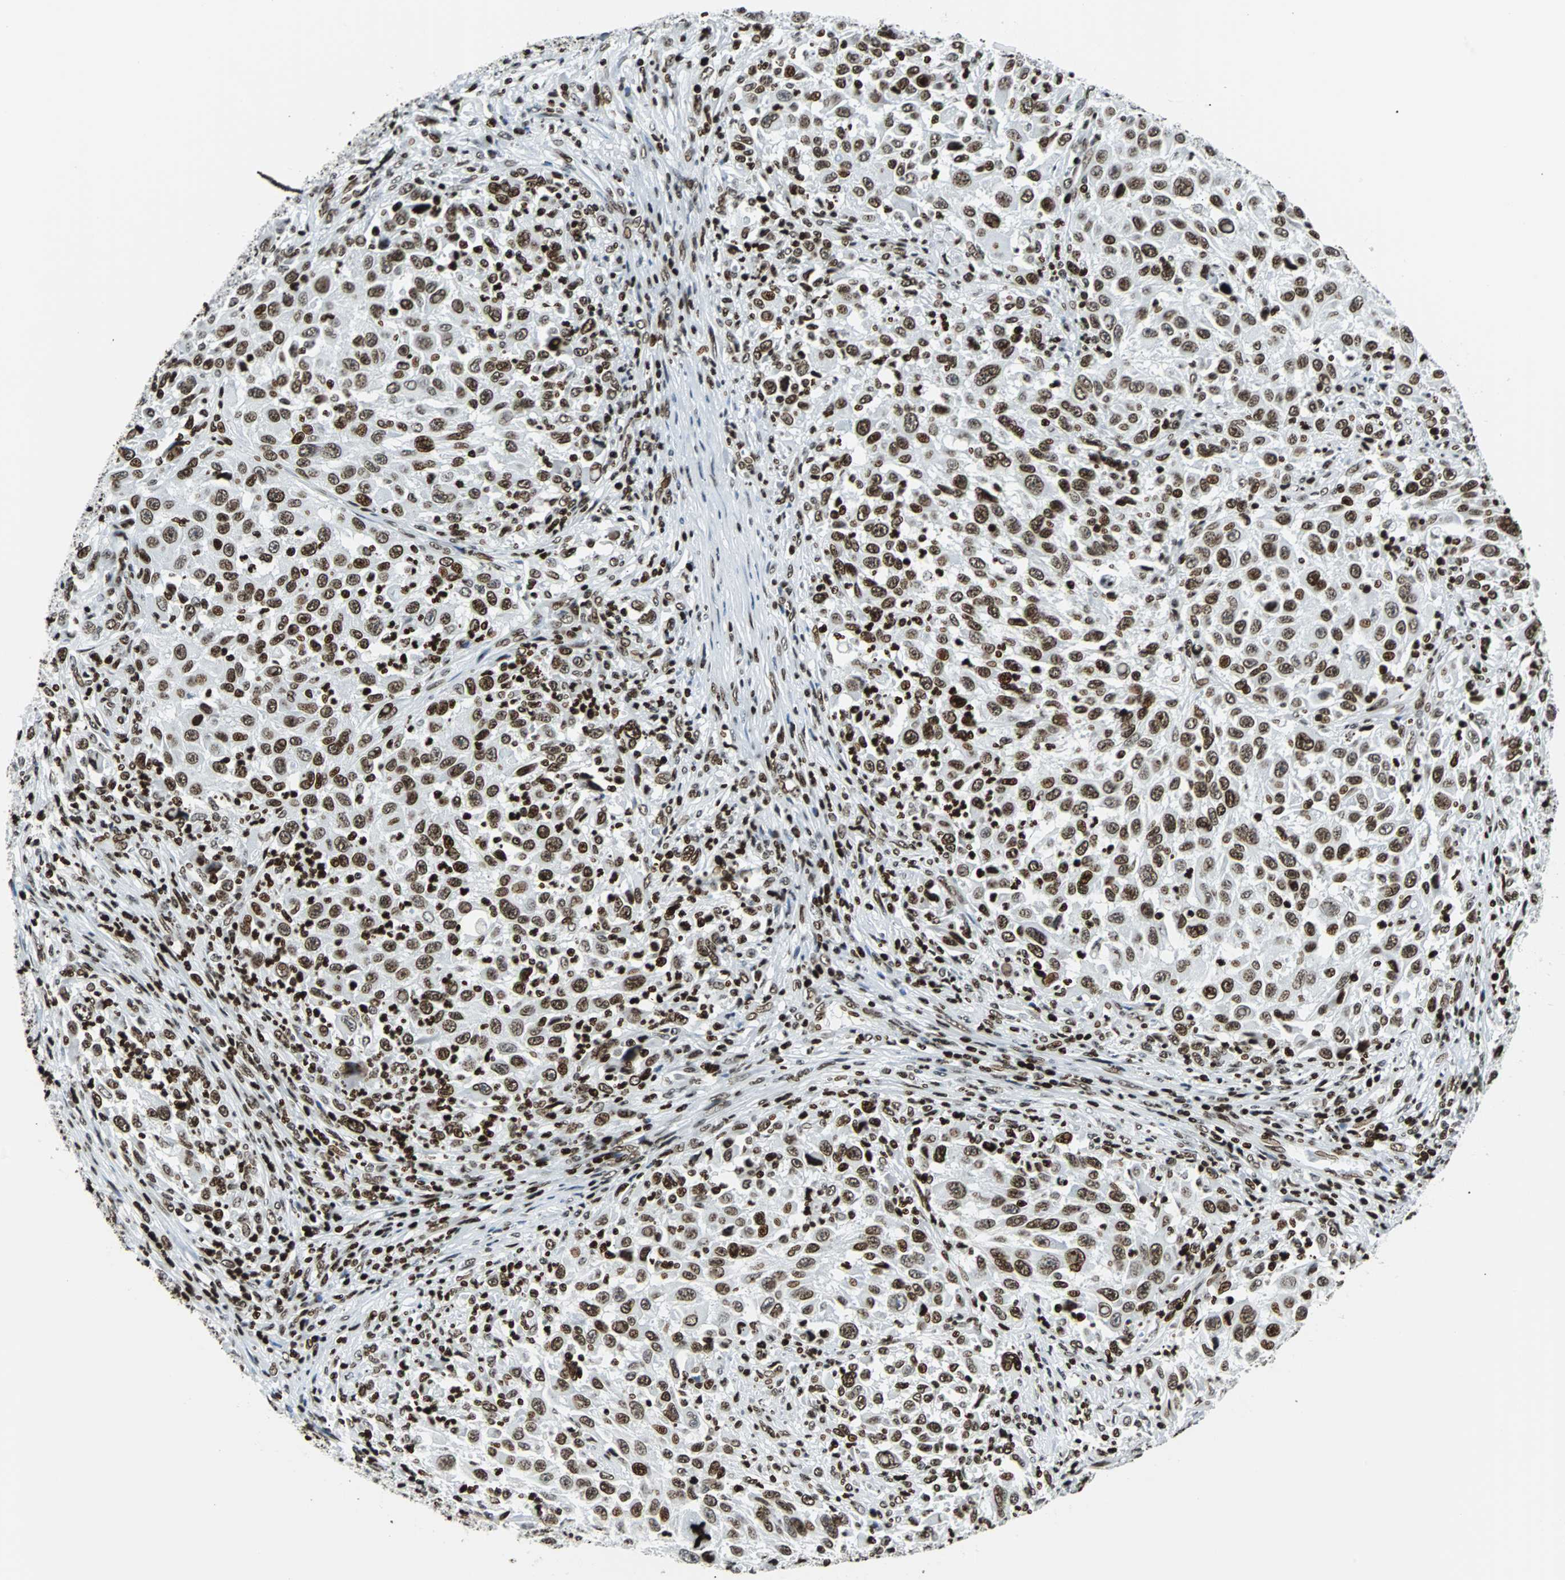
{"staining": {"intensity": "moderate", "quantity": ">75%", "location": "nuclear"}, "tissue": "melanoma", "cell_type": "Tumor cells", "image_type": "cancer", "snomed": [{"axis": "morphology", "description": "Malignant melanoma, Metastatic site"}, {"axis": "topography", "description": "Lymph node"}], "caption": "Melanoma stained for a protein exhibits moderate nuclear positivity in tumor cells.", "gene": "ZNF131", "patient": {"sex": "male", "age": 61}}